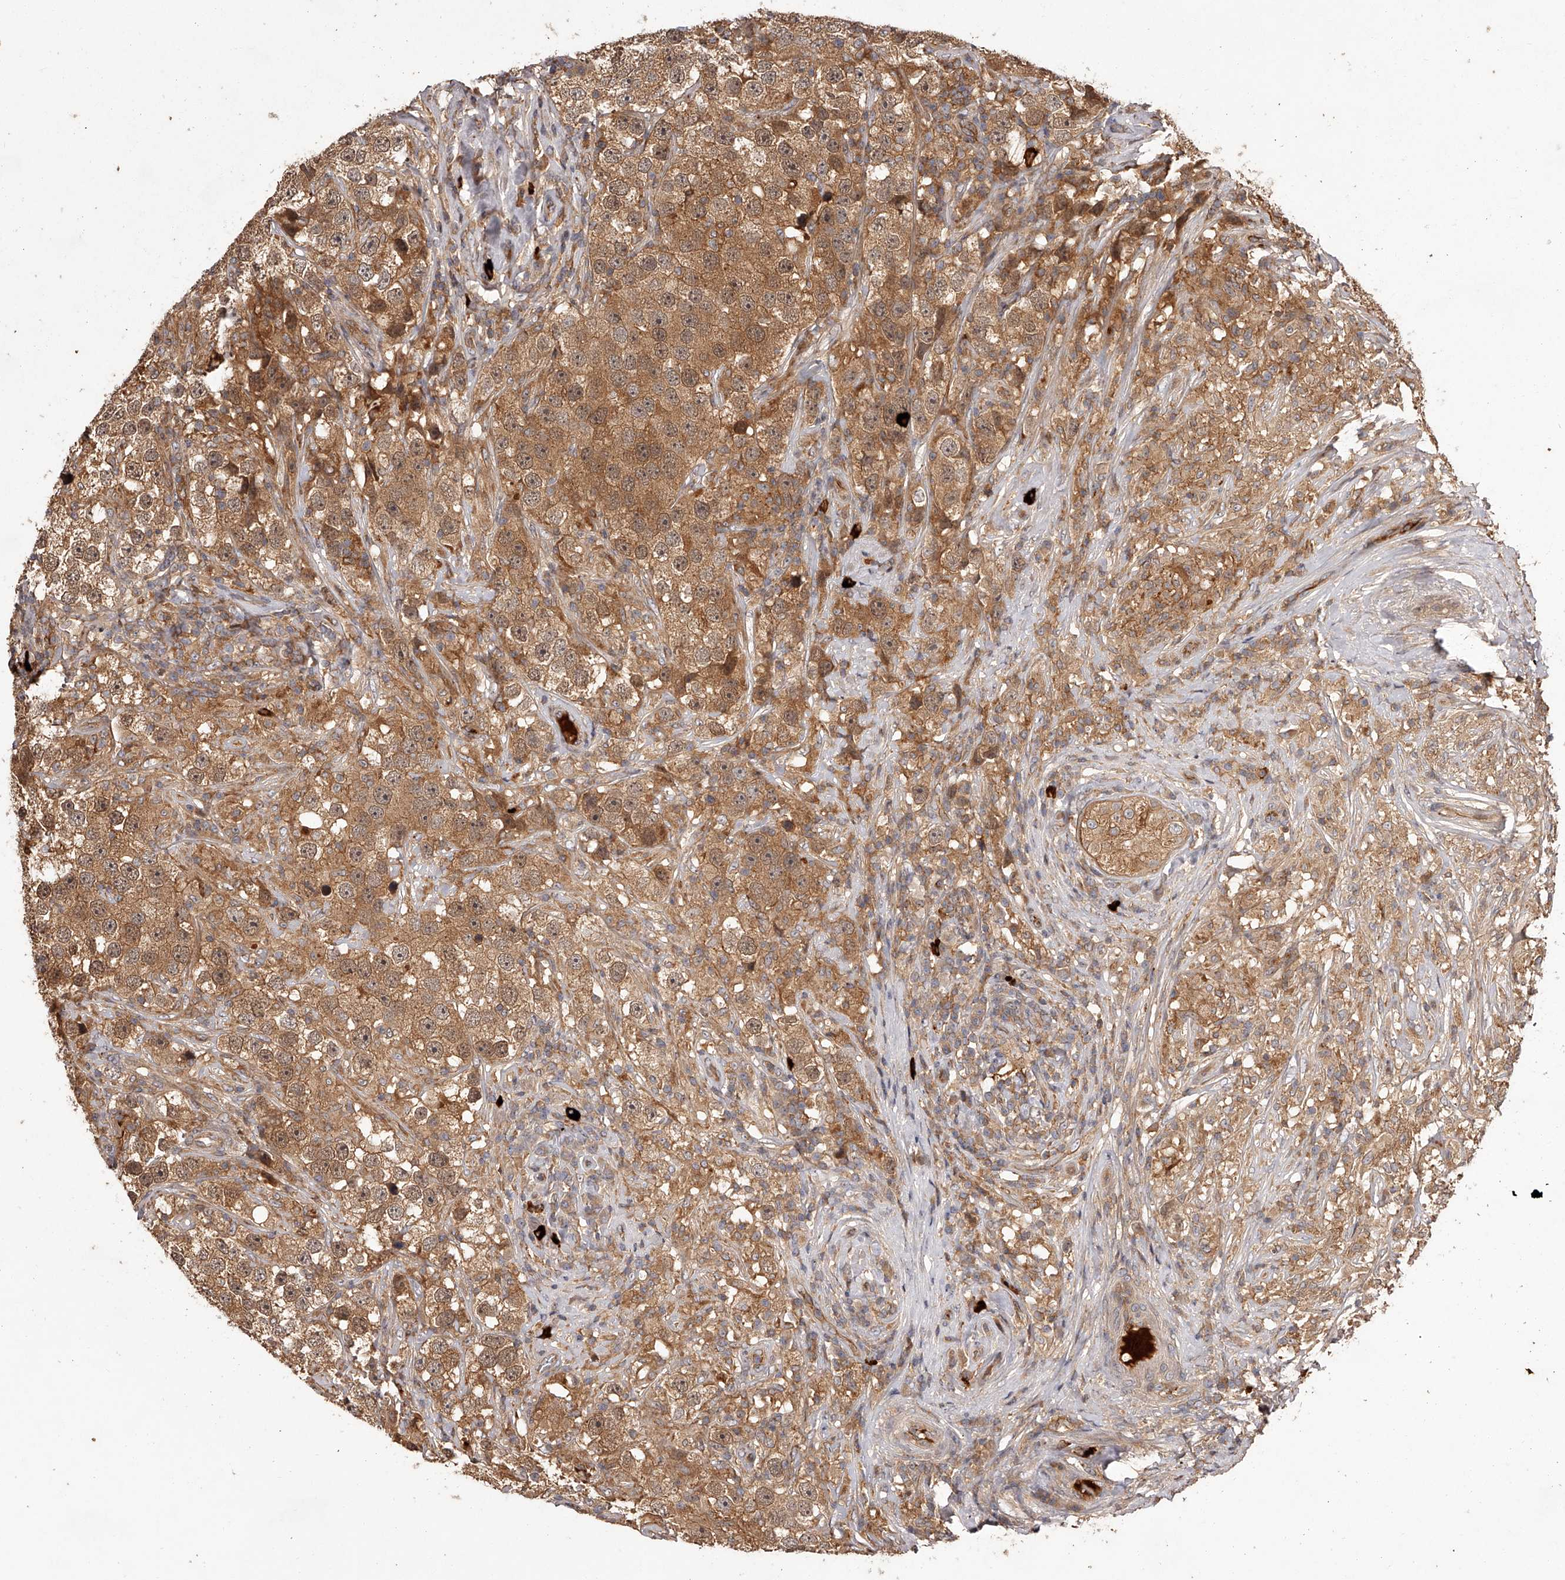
{"staining": {"intensity": "moderate", "quantity": ">75%", "location": "cytoplasmic/membranous"}, "tissue": "testis cancer", "cell_type": "Tumor cells", "image_type": "cancer", "snomed": [{"axis": "morphology", "description": "Seminoma, NOS"}, {"axis": "topography", "description": "Testis"}], "caption": "Immunohistochemical staining of human testis seminoma exhibits moderate cytoplasmic/membranous protein staining in approximately >75% of tumor cells.", "gene": "CRYZL1", "patient": {"sex": "male", "age": 49}}